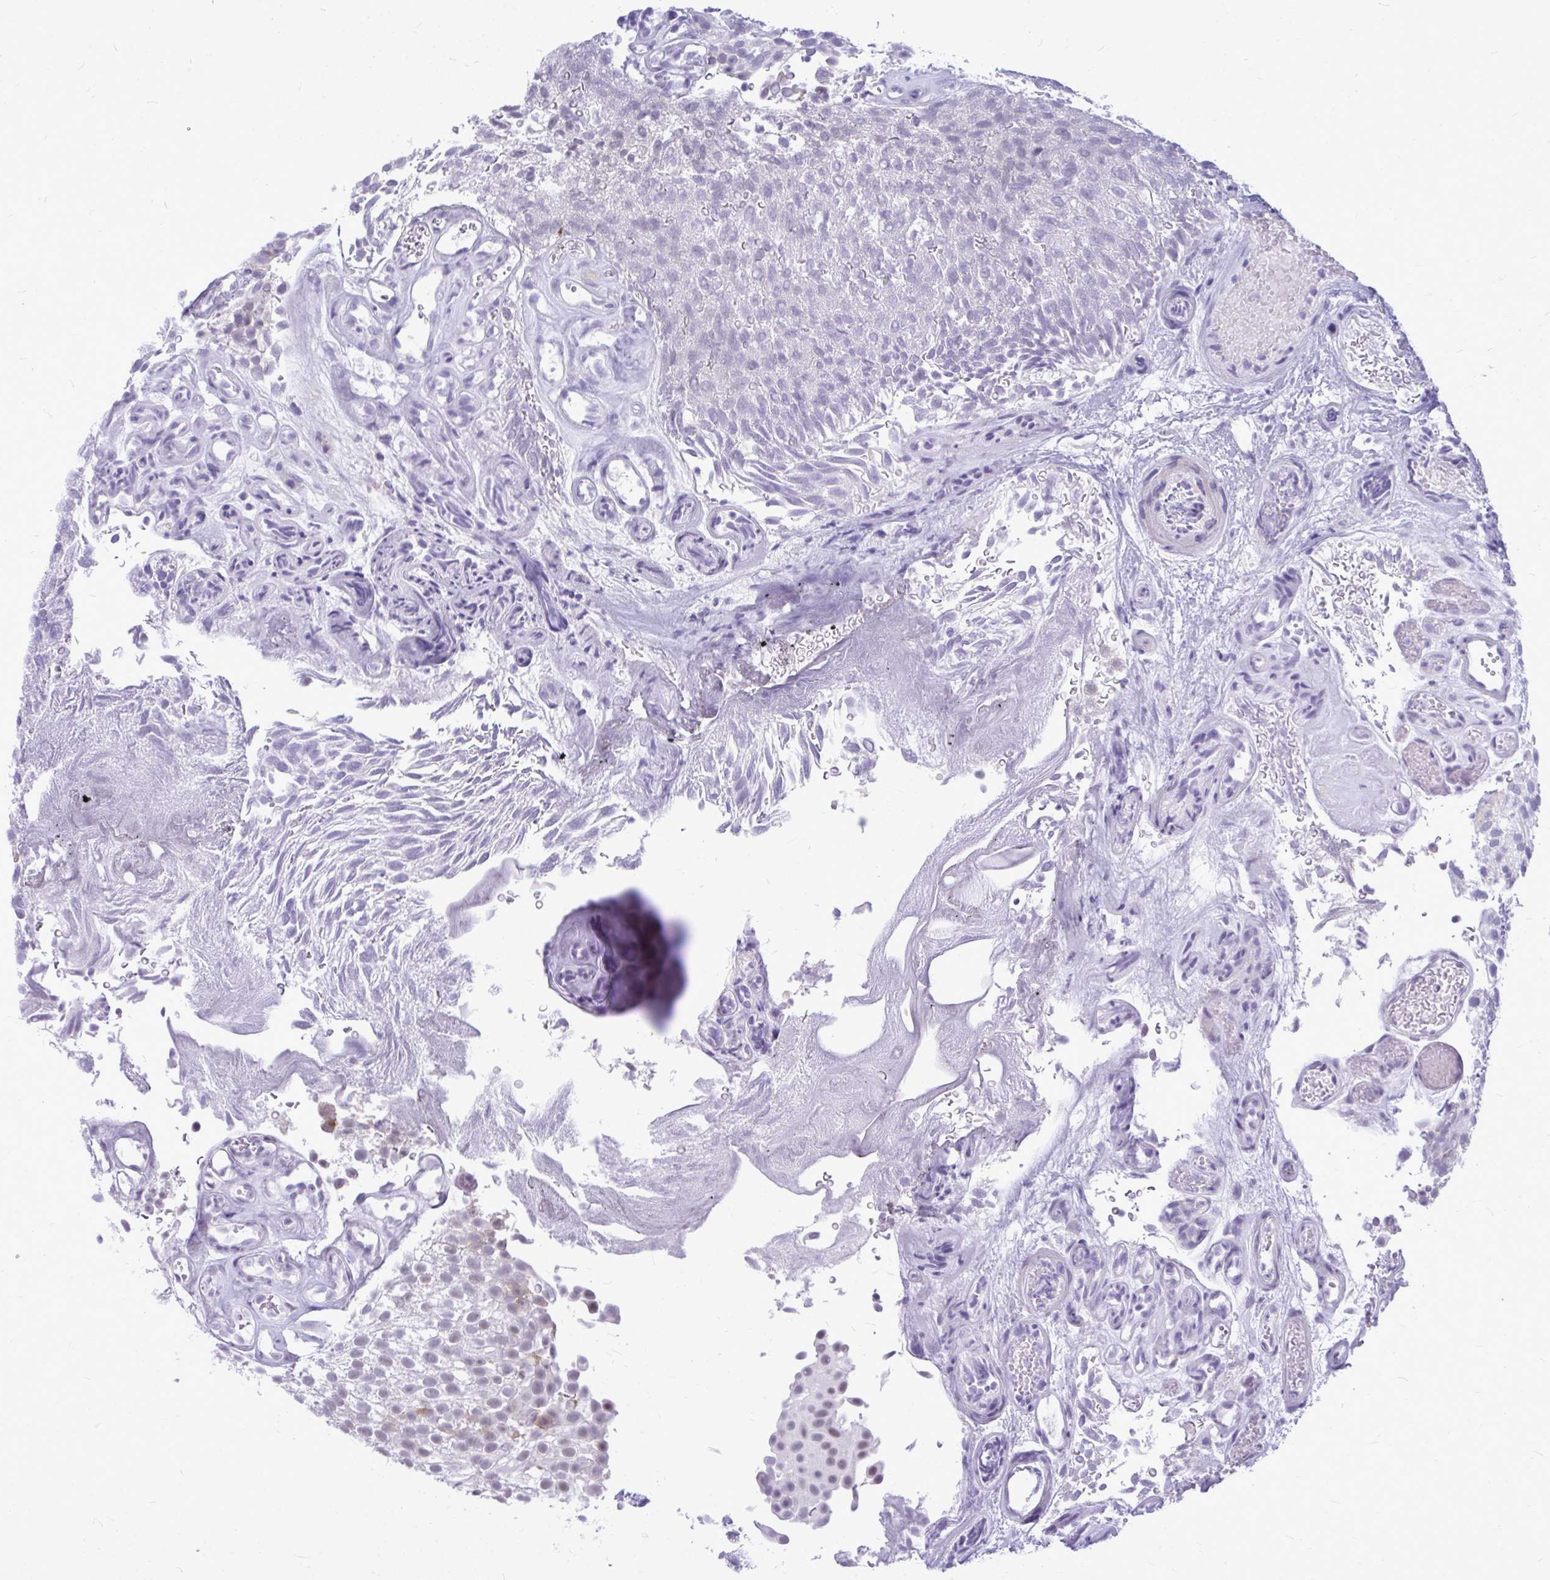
{"staining": {"intensity": "negative", "quantity": "none", "location": "none"}, "tissue": "urothelial cancer", "cell_type": "Tumor cells", "image_type": "cancer", "snomed": [{"axis": "morphology", "description": "Urothelial carcinoma, Low grade"}, {"axis": "topography", "description": "Urinary bladder"}], "caption": "Tumor cells are negative for brown protein staining in urothelial cancer. (Immunohistochemistry (ihc), brightfield microscopy, high magnification).", "gene": "ZSCAN25", "patient": {"sex": "male", "age": 78}}